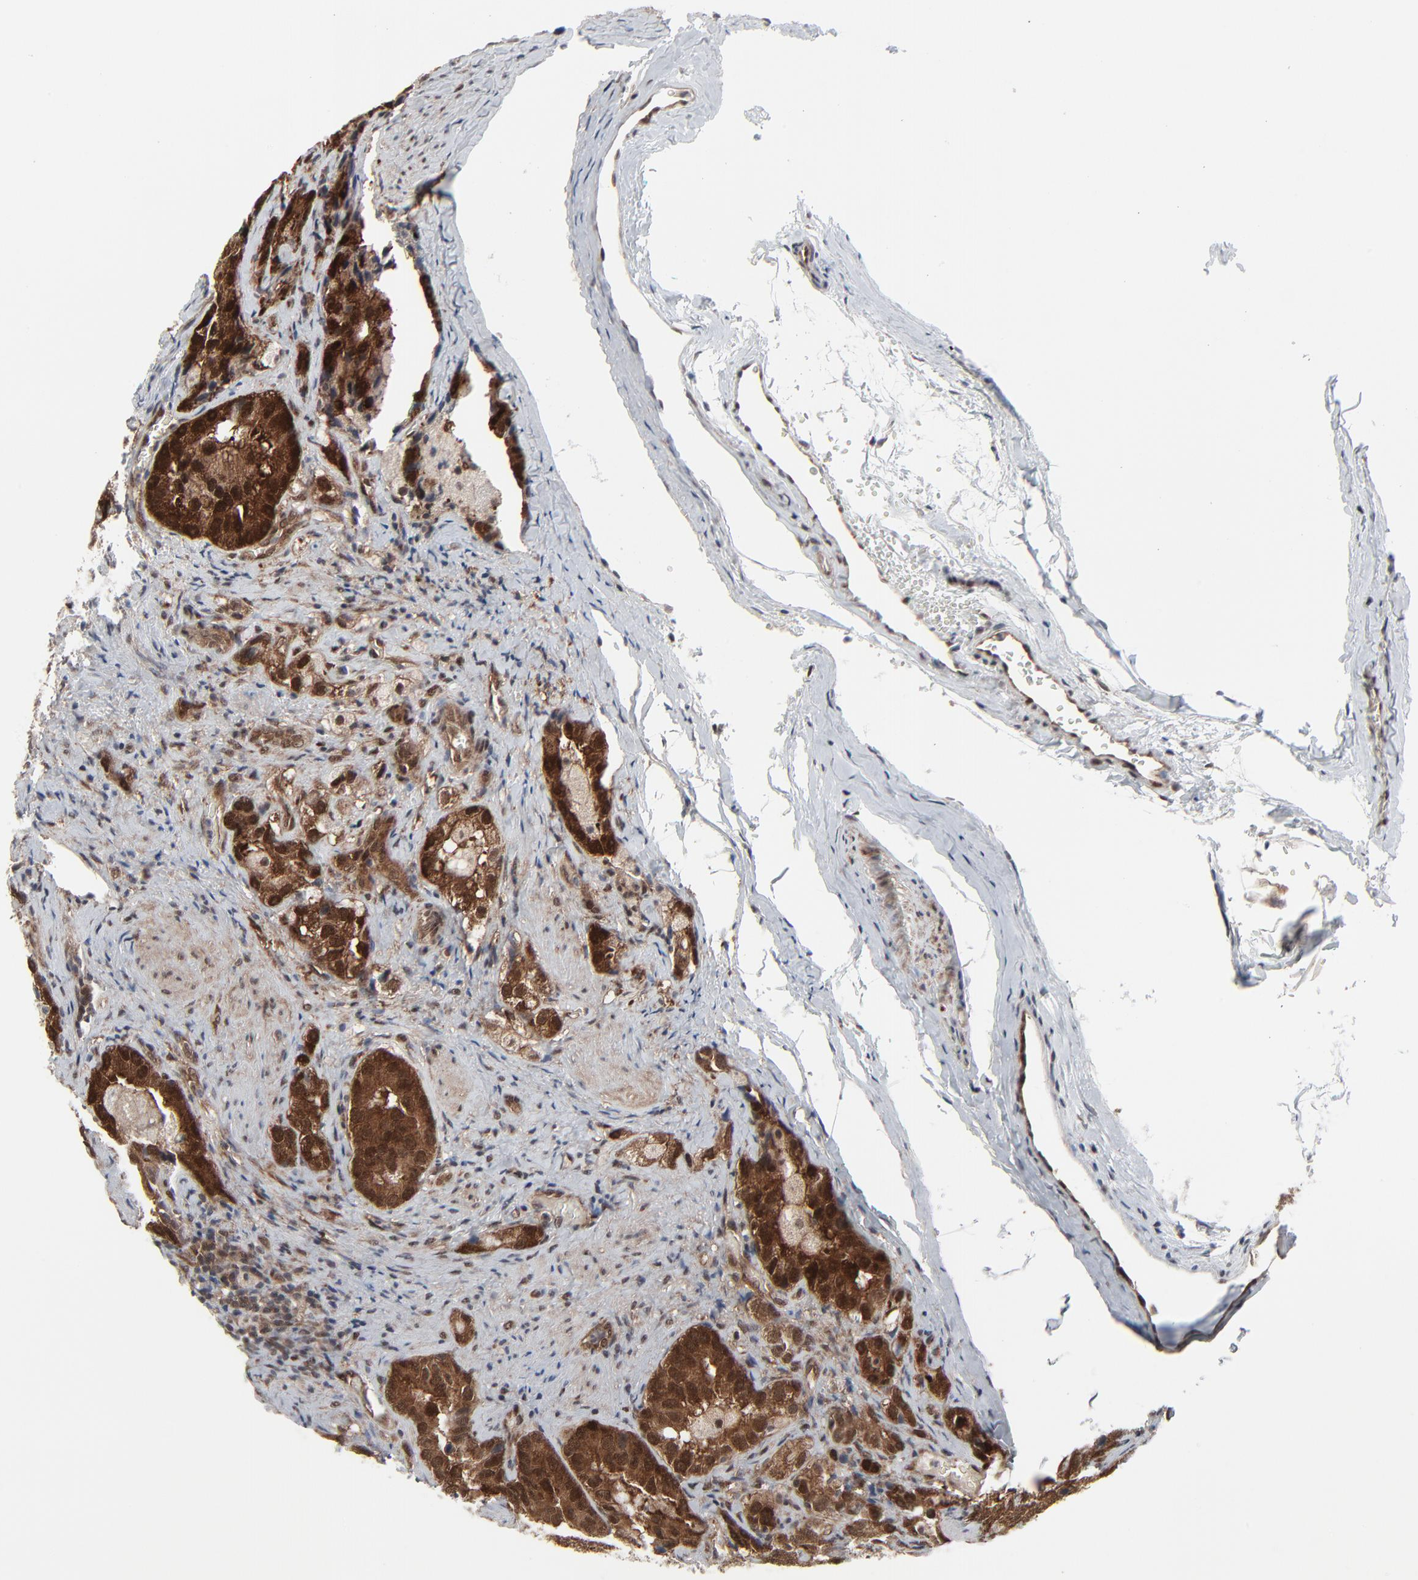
{"staining": {"intensity": "strong", "quantity": ">75%", "location": "cytoplasmic/membranous,nuclear"}, "tissue": "prostate cancer", "cell_type": "Tumor cells", "image_type": "cancer", "snomed": [{"axis": "morphology", "description": "Adenocarcinoma, High grade"}, {"axis": "topography", "description": "Prostate"}], "caption": "The image shows a brown stain indicating the presence of a protein in the cytoplasmic/membranous and nuclear of tumor cells in high-grade adenocarcinoma (prostate).", "gene": "AKT1", "patient": {"sex": "male", "age": 63}}